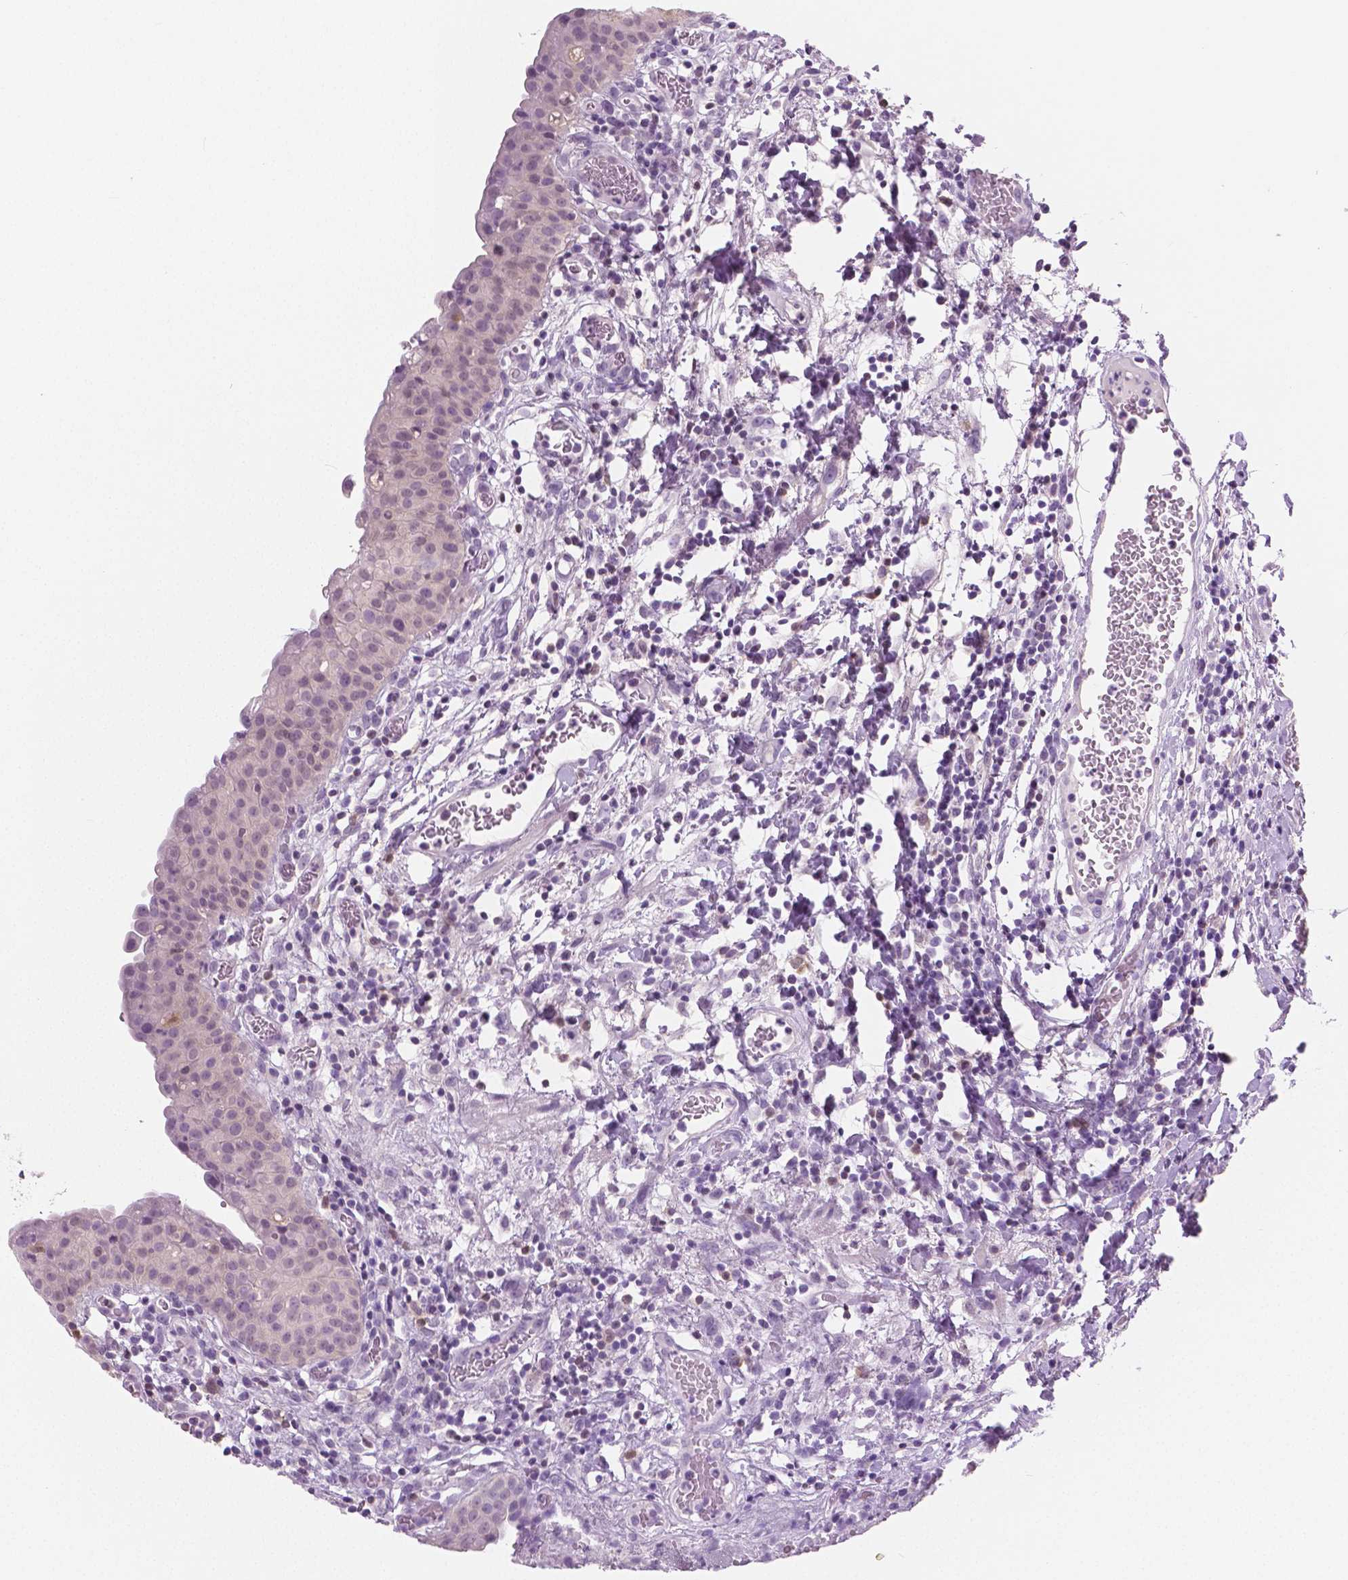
{"staining": {"intensity": "negative", "quantity": "none", "location": "none"}, "tissue": "urinary bladder", "cell_type": "Urothelial cells", "image_type": "normal", "snomed": [{"axis": "morphology", "description": "Normal tissue, NOS"}, {"axis": "morphology", "description": "Inflammation, NOS"}, {"axis": "topography", "description": "Urinary bladder"}], "caption": "Urothelial cells show no significant protein staining in normal urinary bladder. (DAB (3,3'-diaminobenzidine) IHC with hematoxylin counter stain).", "gene": "GALM", "patient": {"sex": "male", "age": 57}}